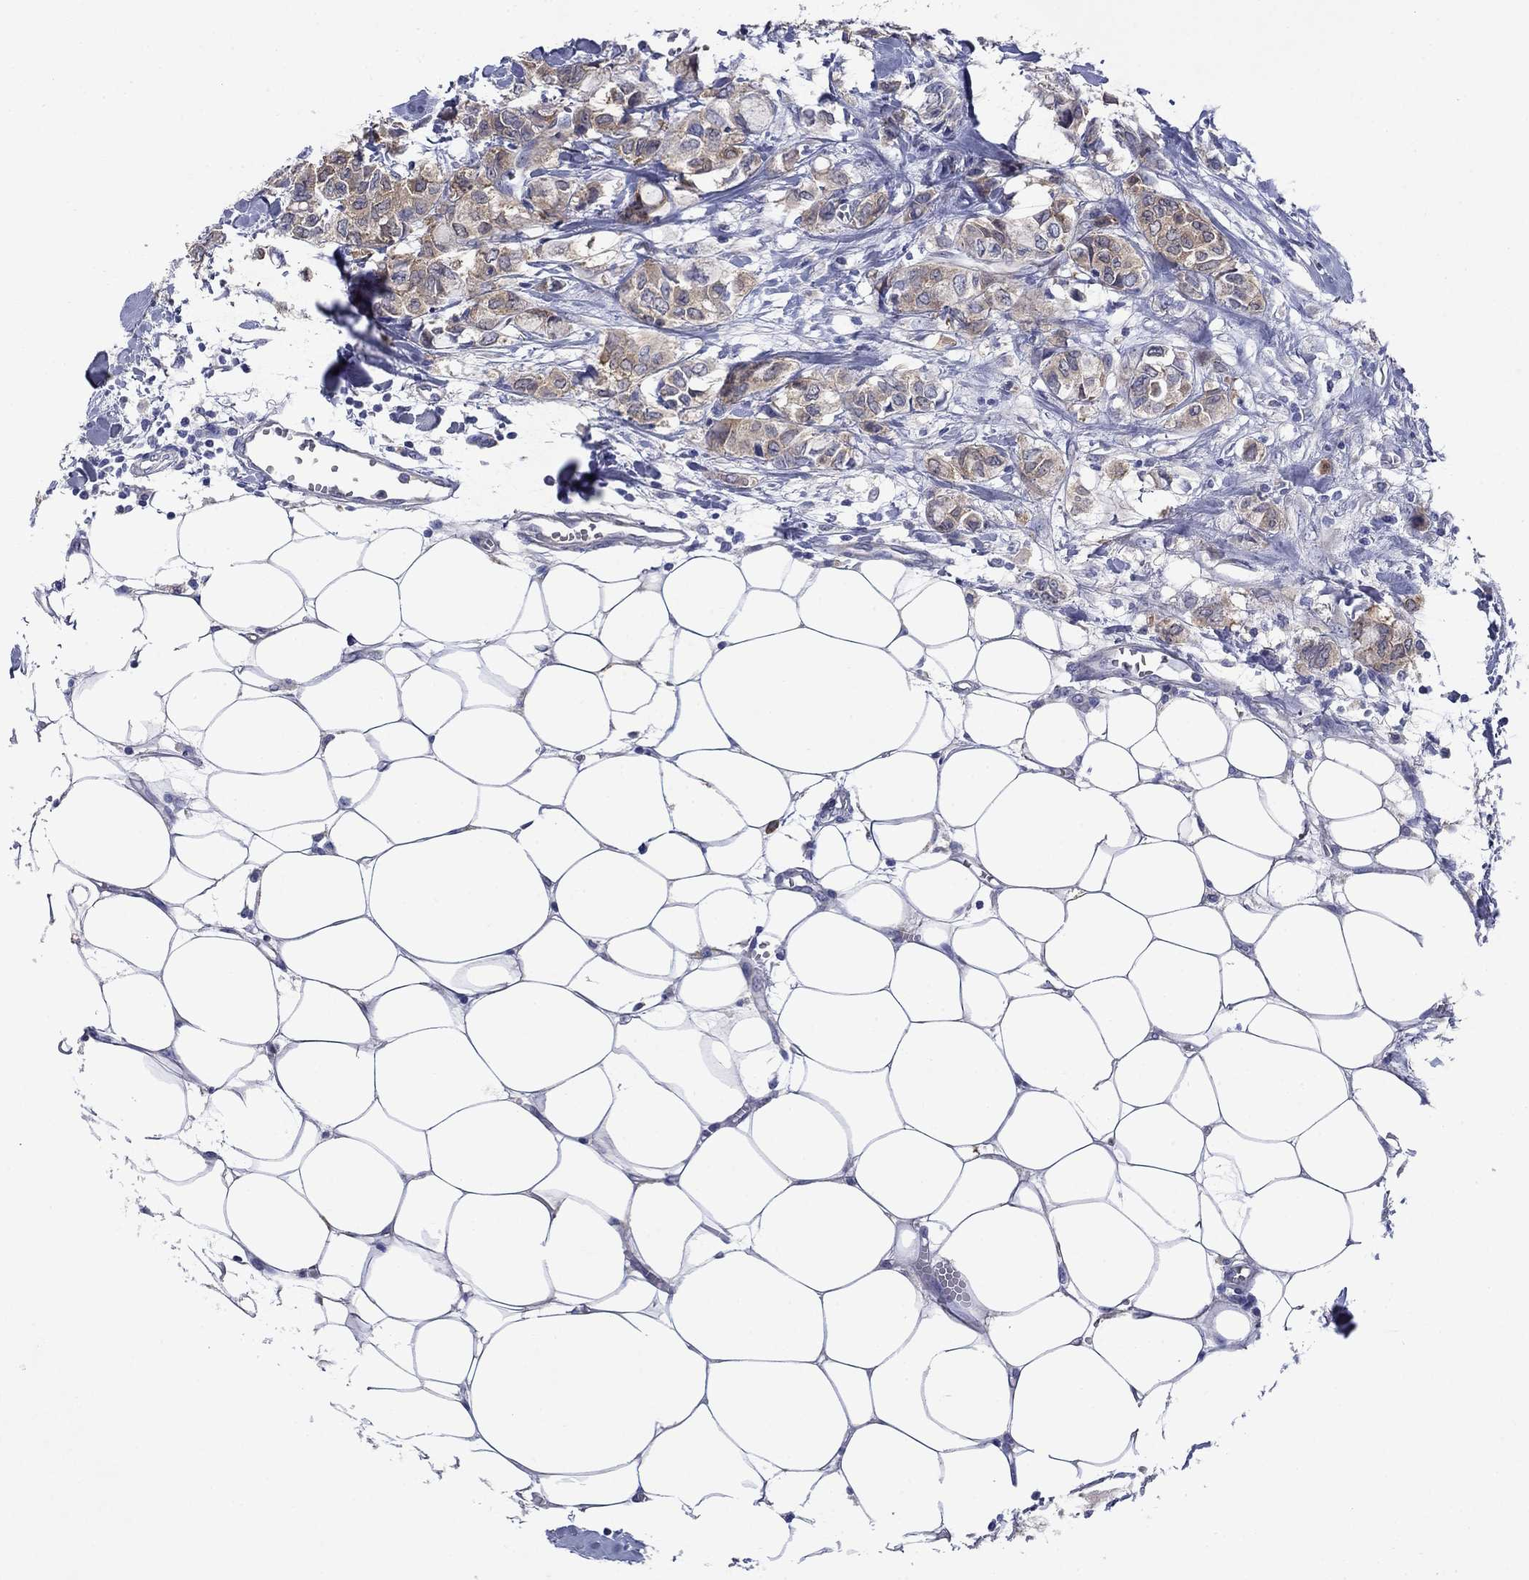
{"staining": {"intensity": "weak", "quantity": ">75%", "location": "cytoplasmic/membranous"}, "tissue": "breast cancer", "cell_type": "Tumor cells", "image_type": "cancer", "snomed": [{"axis": "morphology", "description": "Duct carcinoma"}, {"axis": "topography", "description": "Breast"}], "caption": "This photomicrograph exhibits IHC staining of breast cancer, with low weak cytoplasmic/membranous expression in about >75% of tumor cells.", "gene": "SULT2B1", "patient": {"sex": "female", "age": 85}}